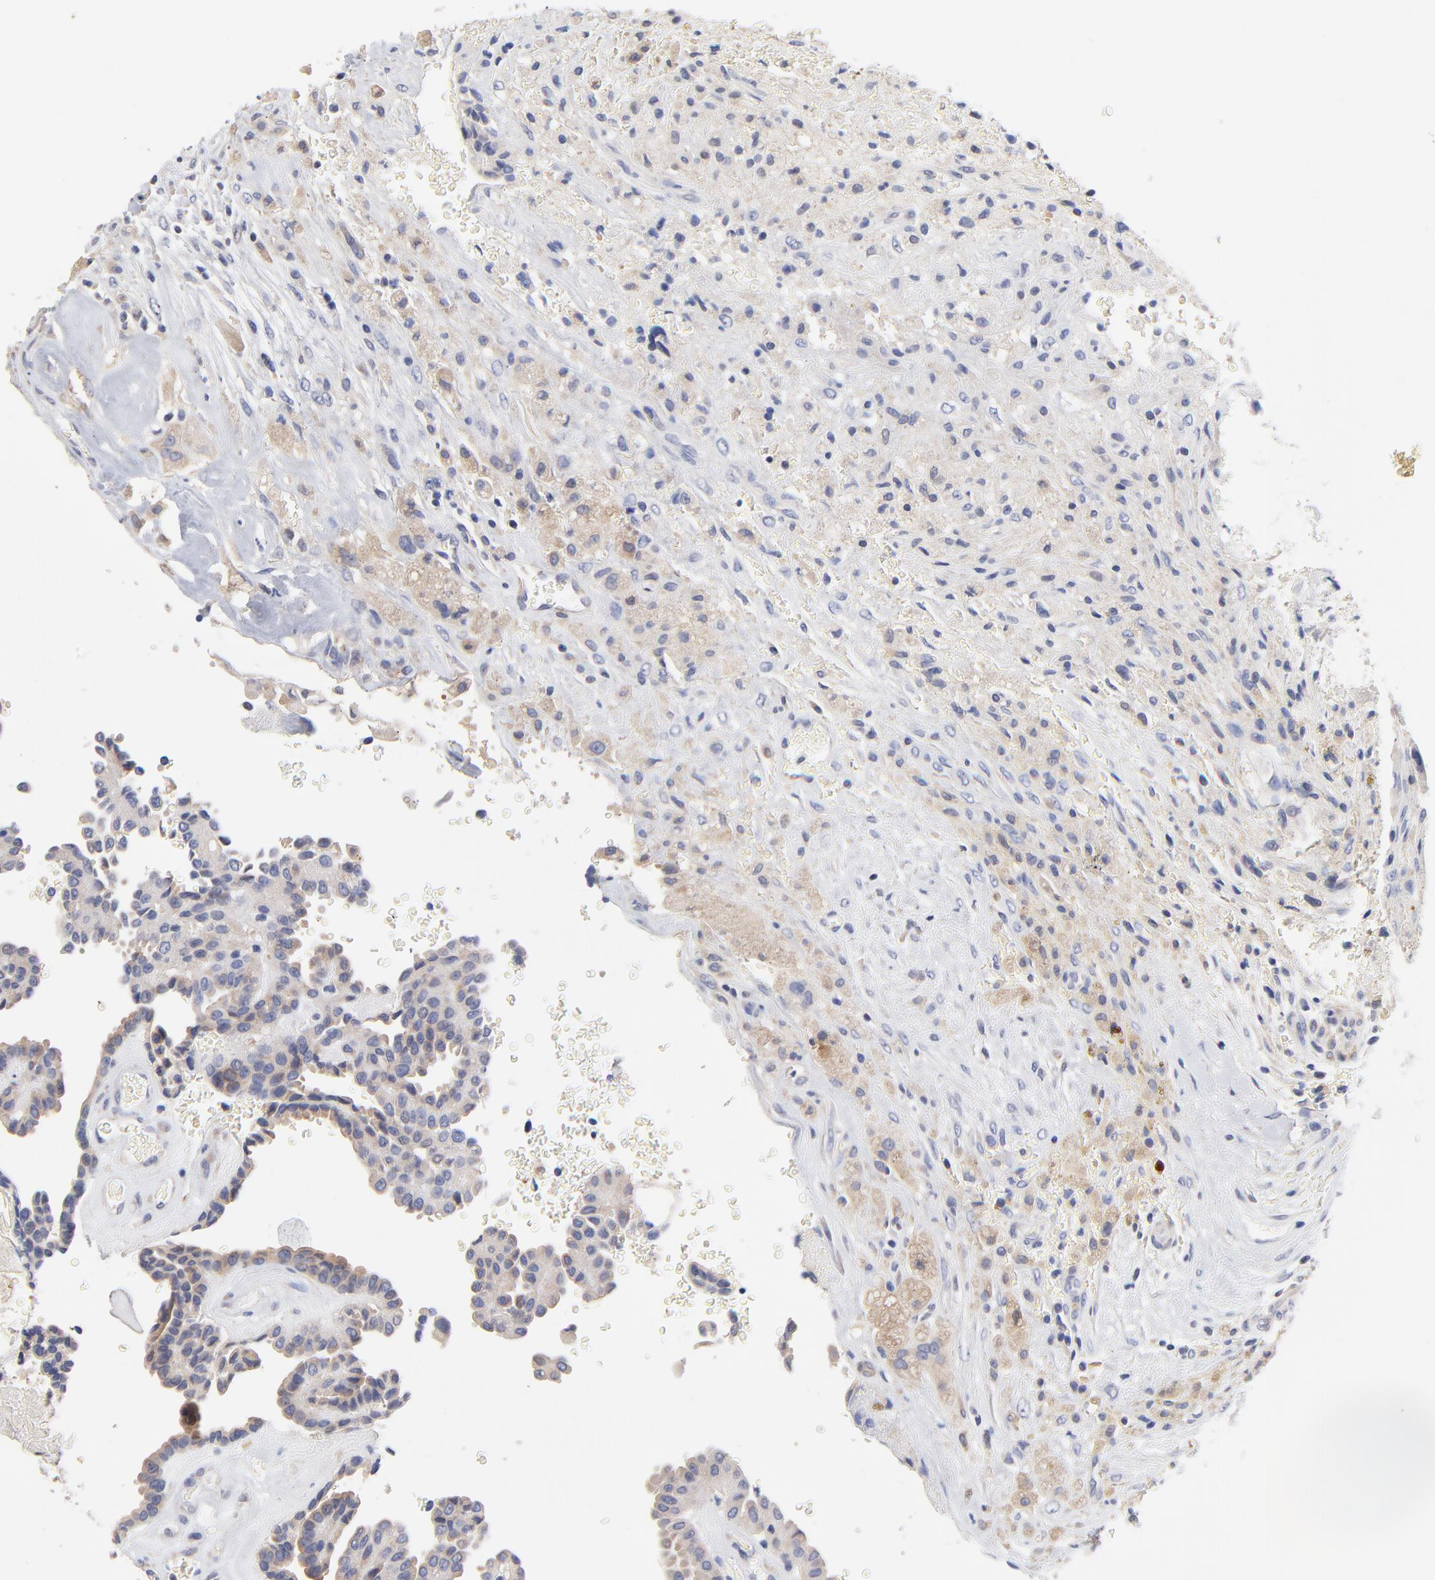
{"staining": {"intensity": "moderate", "quantity": "25%-75%", "location": "cytoplasmic/membranous"}, "tissue": "thyroid cancer", "cell_type": "Tumor cells", "image_type": "cancer", "snomed": [{"axis": "morphology", "description": "Papillary adenocarcinoma, NOS"}, {"axis": "topography", "description": "Thyroid gland"}], "caption": "Moderate cytoplasmic/membranous protein staining is identified in about 25%-75% of tumor cells in thyroid papillary adenocarcinoma.", "gene": "TWNK", "patient": {"sex": "male", "age": 87}}